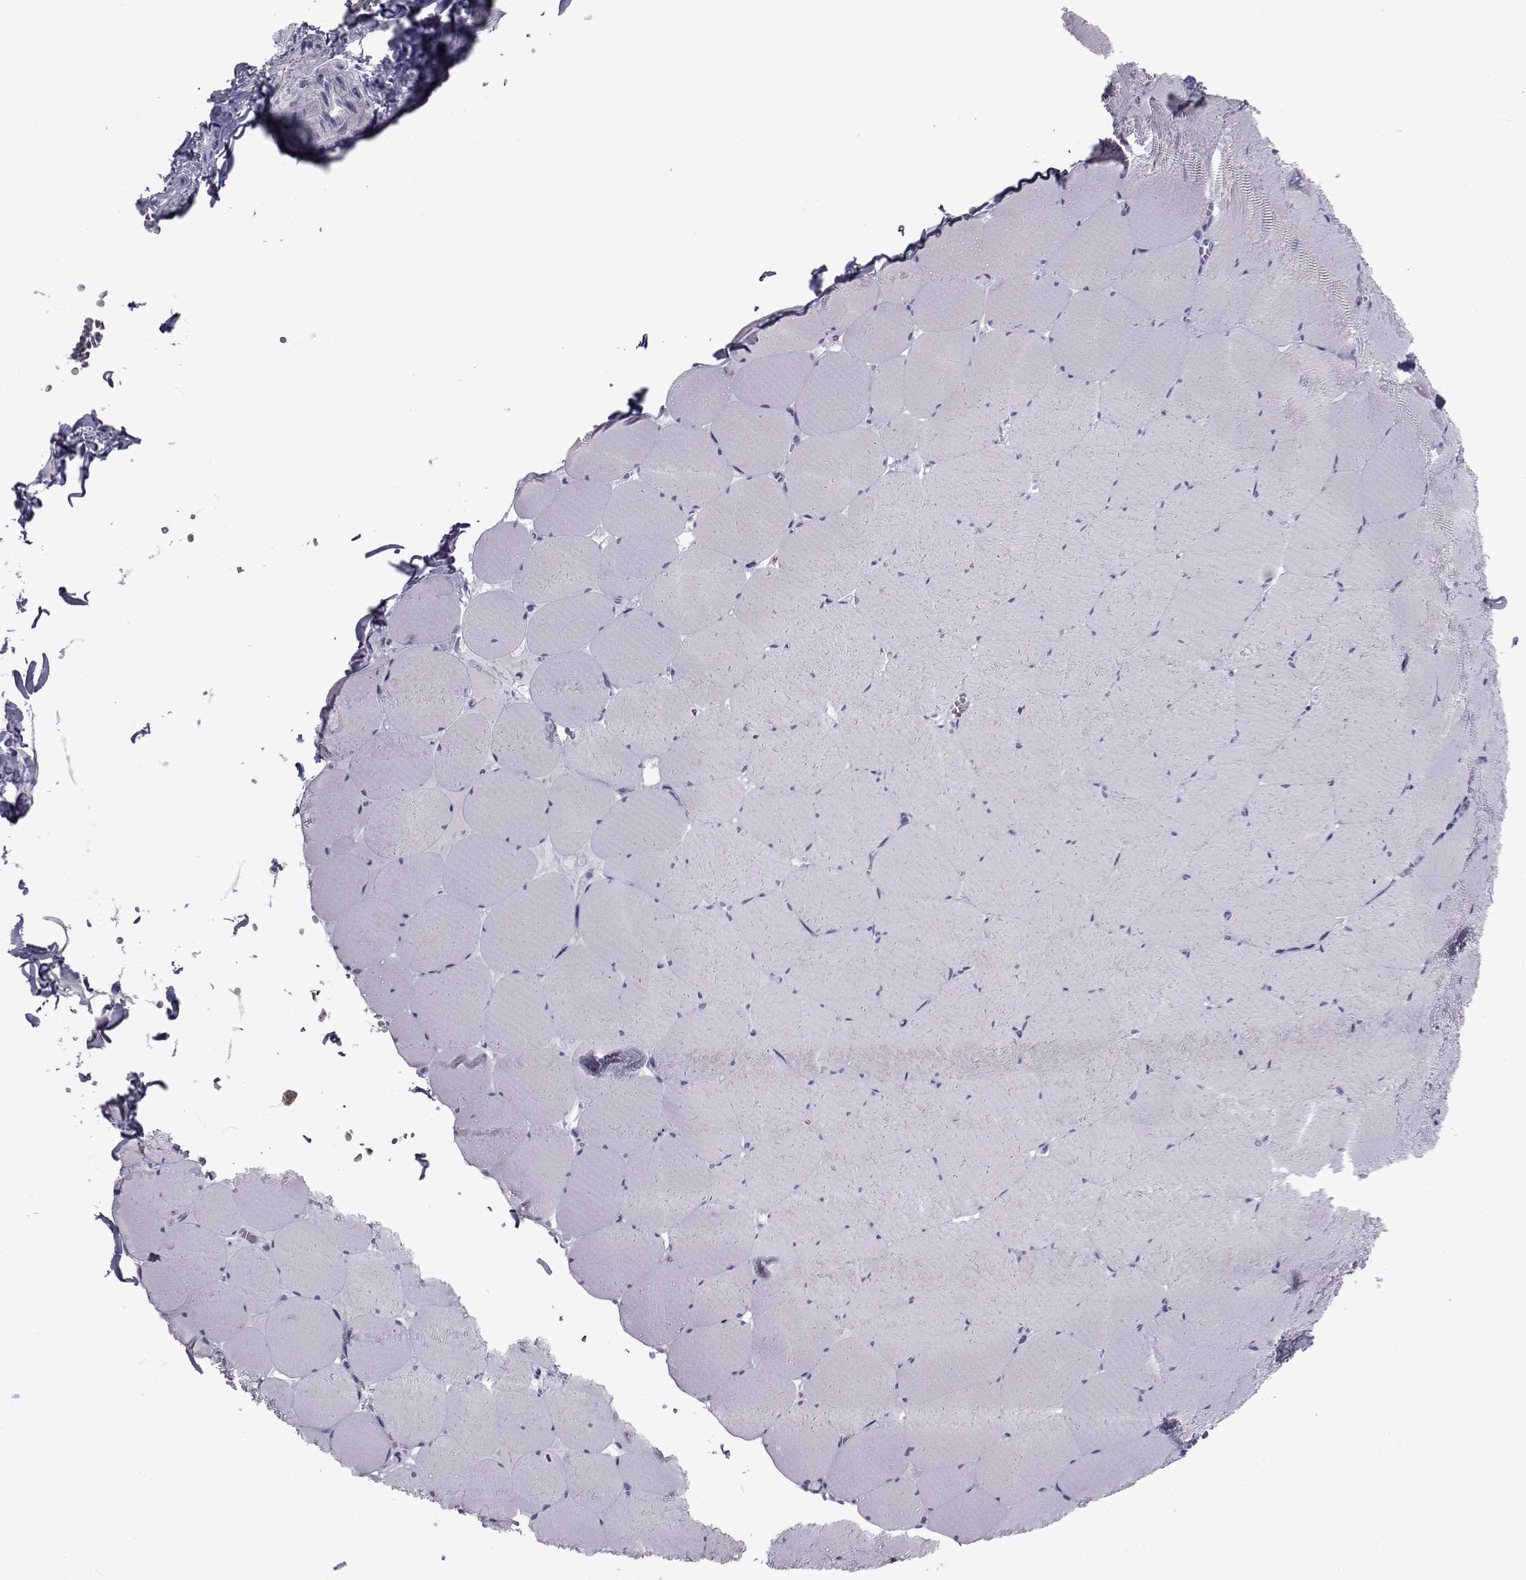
{"staining": {"intensity": "negative", "quantity": "none", "location": "none"}, "tissue": "skeletal muscle", "cell_type": "Myocytes", "image_type": "normal", "snomed": [{"axis": "morphology", "description": "Normal tissue, NOS"}, {"axis": "morphology", "description": "Malignant melanoma, Metastatic site"}, {"axis": "topography", "description": "Skeletal muscle"}], "caption": "Image shows no protein positivity in myocytes of unremarkable skeletal muscle.", "gene": "PDE6G", "patient": {"sex": "male", "age": 50}}